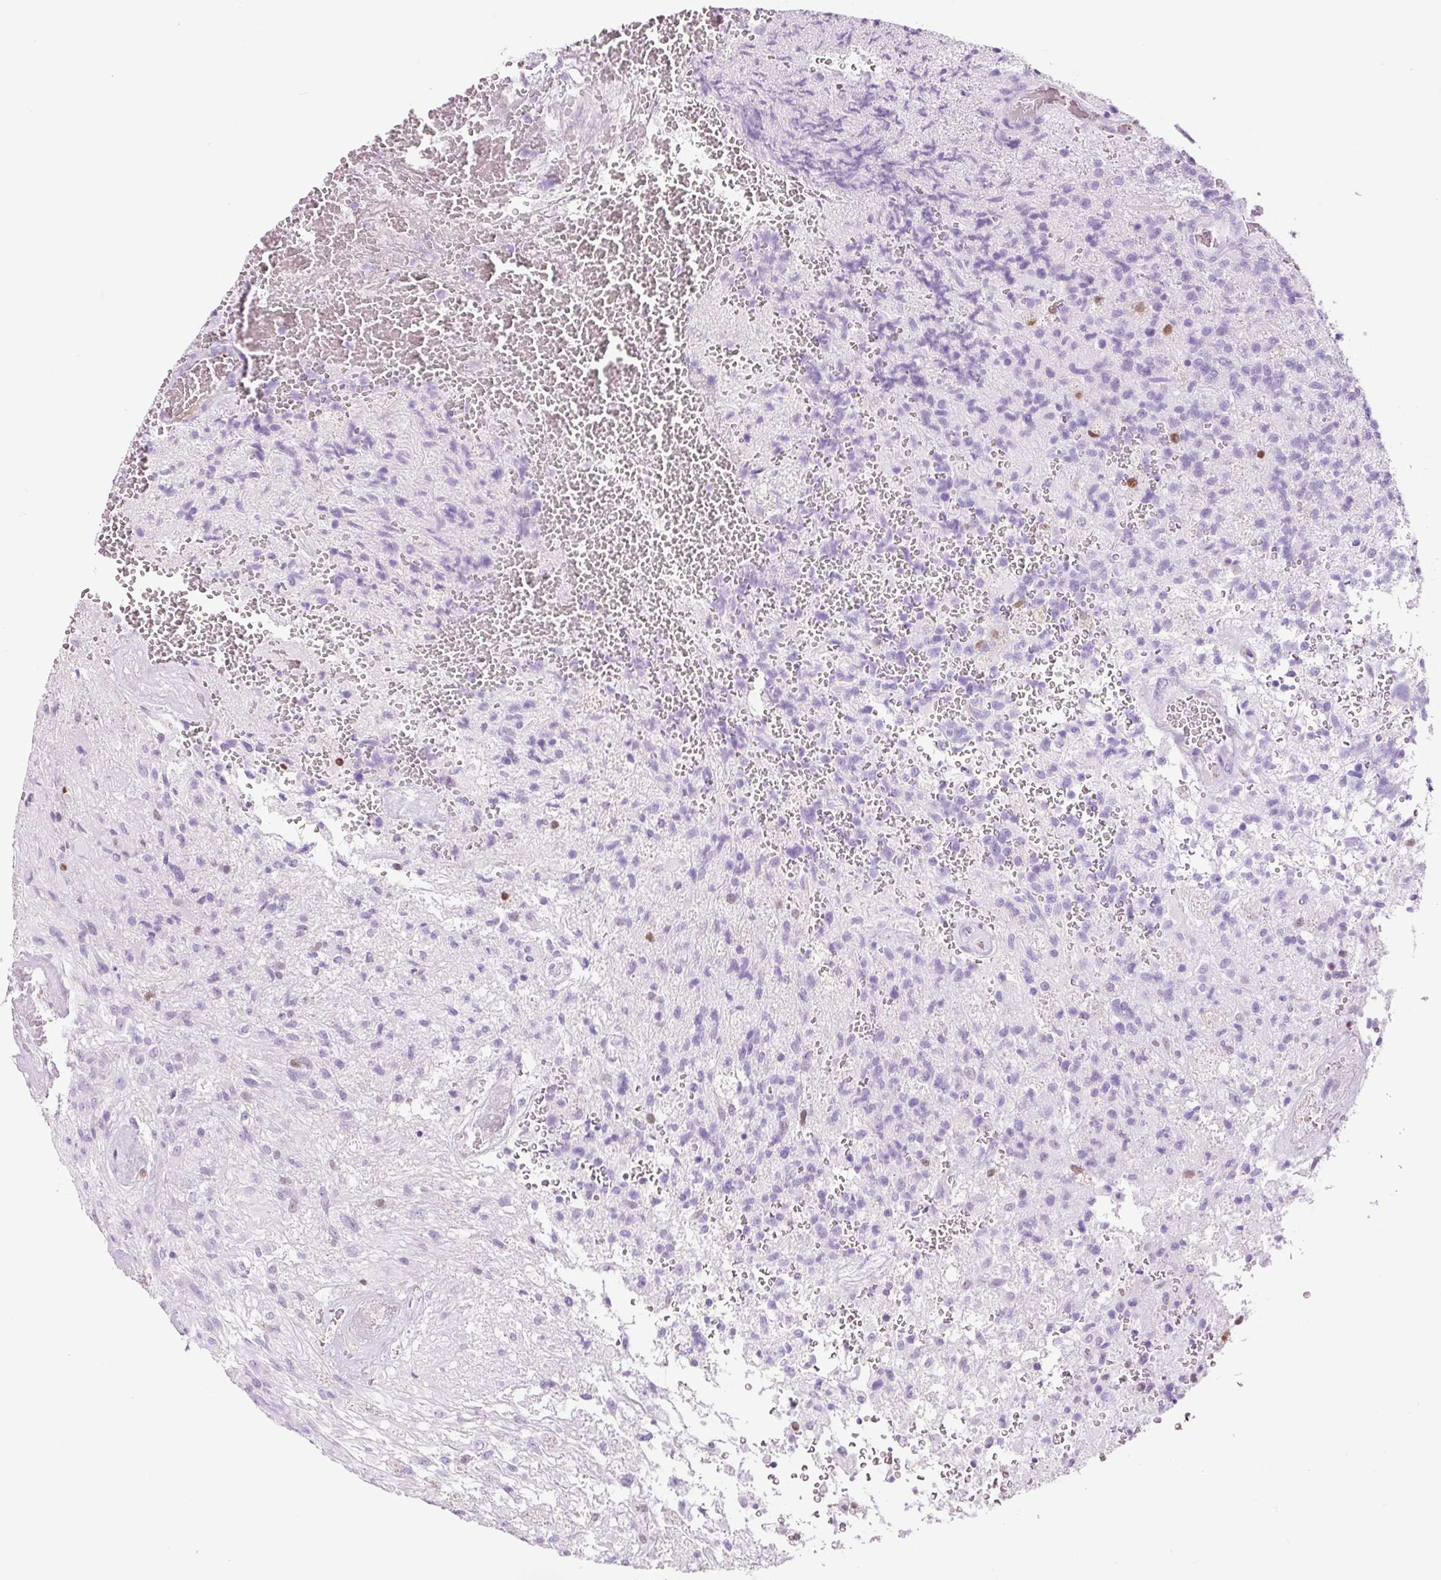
{"staining": {"intensity": "negative", "quantity": "none", "location": "none"}, "tissue": "glioma", "cell_type": "Tumor cells", "image_type": "cancer", "snomed": [{"axis": "morphology", "description": "Glioma, malignant, High grade"}, {"axis": "topography", "description": "Brain"}], "caption": "Immunohistochemistry image of neoplastic tissue: malignant glioma (high-grade) stained with DAB (3,3'-diaminobenzidine) reveals no significant protein expression in tumor cells.", "gene": "ADSS1", "patient": {"sex": "male", "age": 56}}